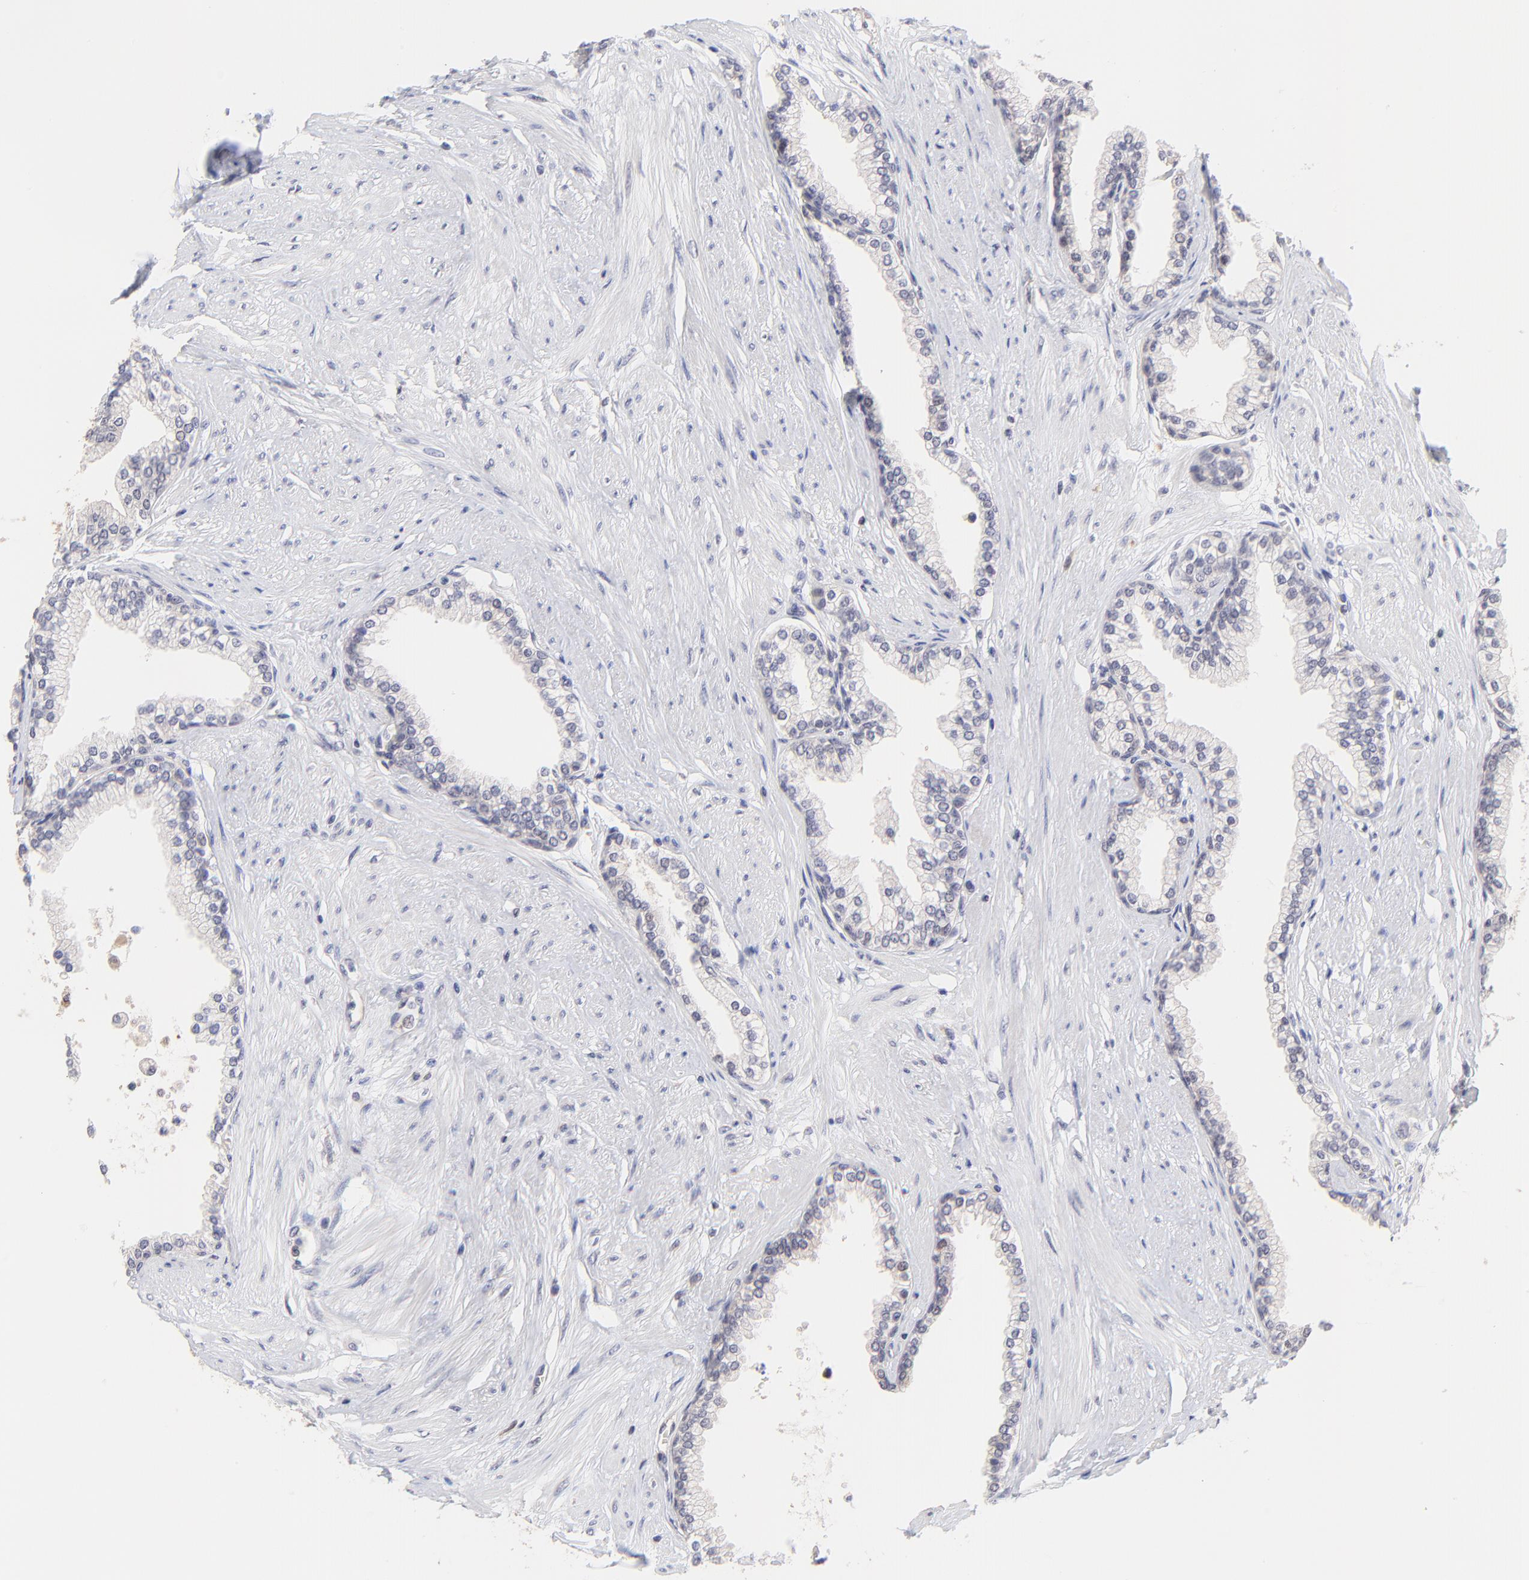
{"staining": {"intensity": "negative", "quantity": "none", "location": "none"}, "tissue": "prostate", "cell_type": "Glandular cells", "image_type": "normal", "snomed": [{"axis": "morphology", "description": "Normal tissue, NOS"}, {"axis": "topography", "description": "Prostate"}], "caption": "An image of human prostate is negative for staining in glandular cells. (Brightfield microscopy of DAB (3,3'-diaminobenzidine) IHC at high magnification).", "gene": "ZNF747", "patient": {"sex": "male", "age": 64}}